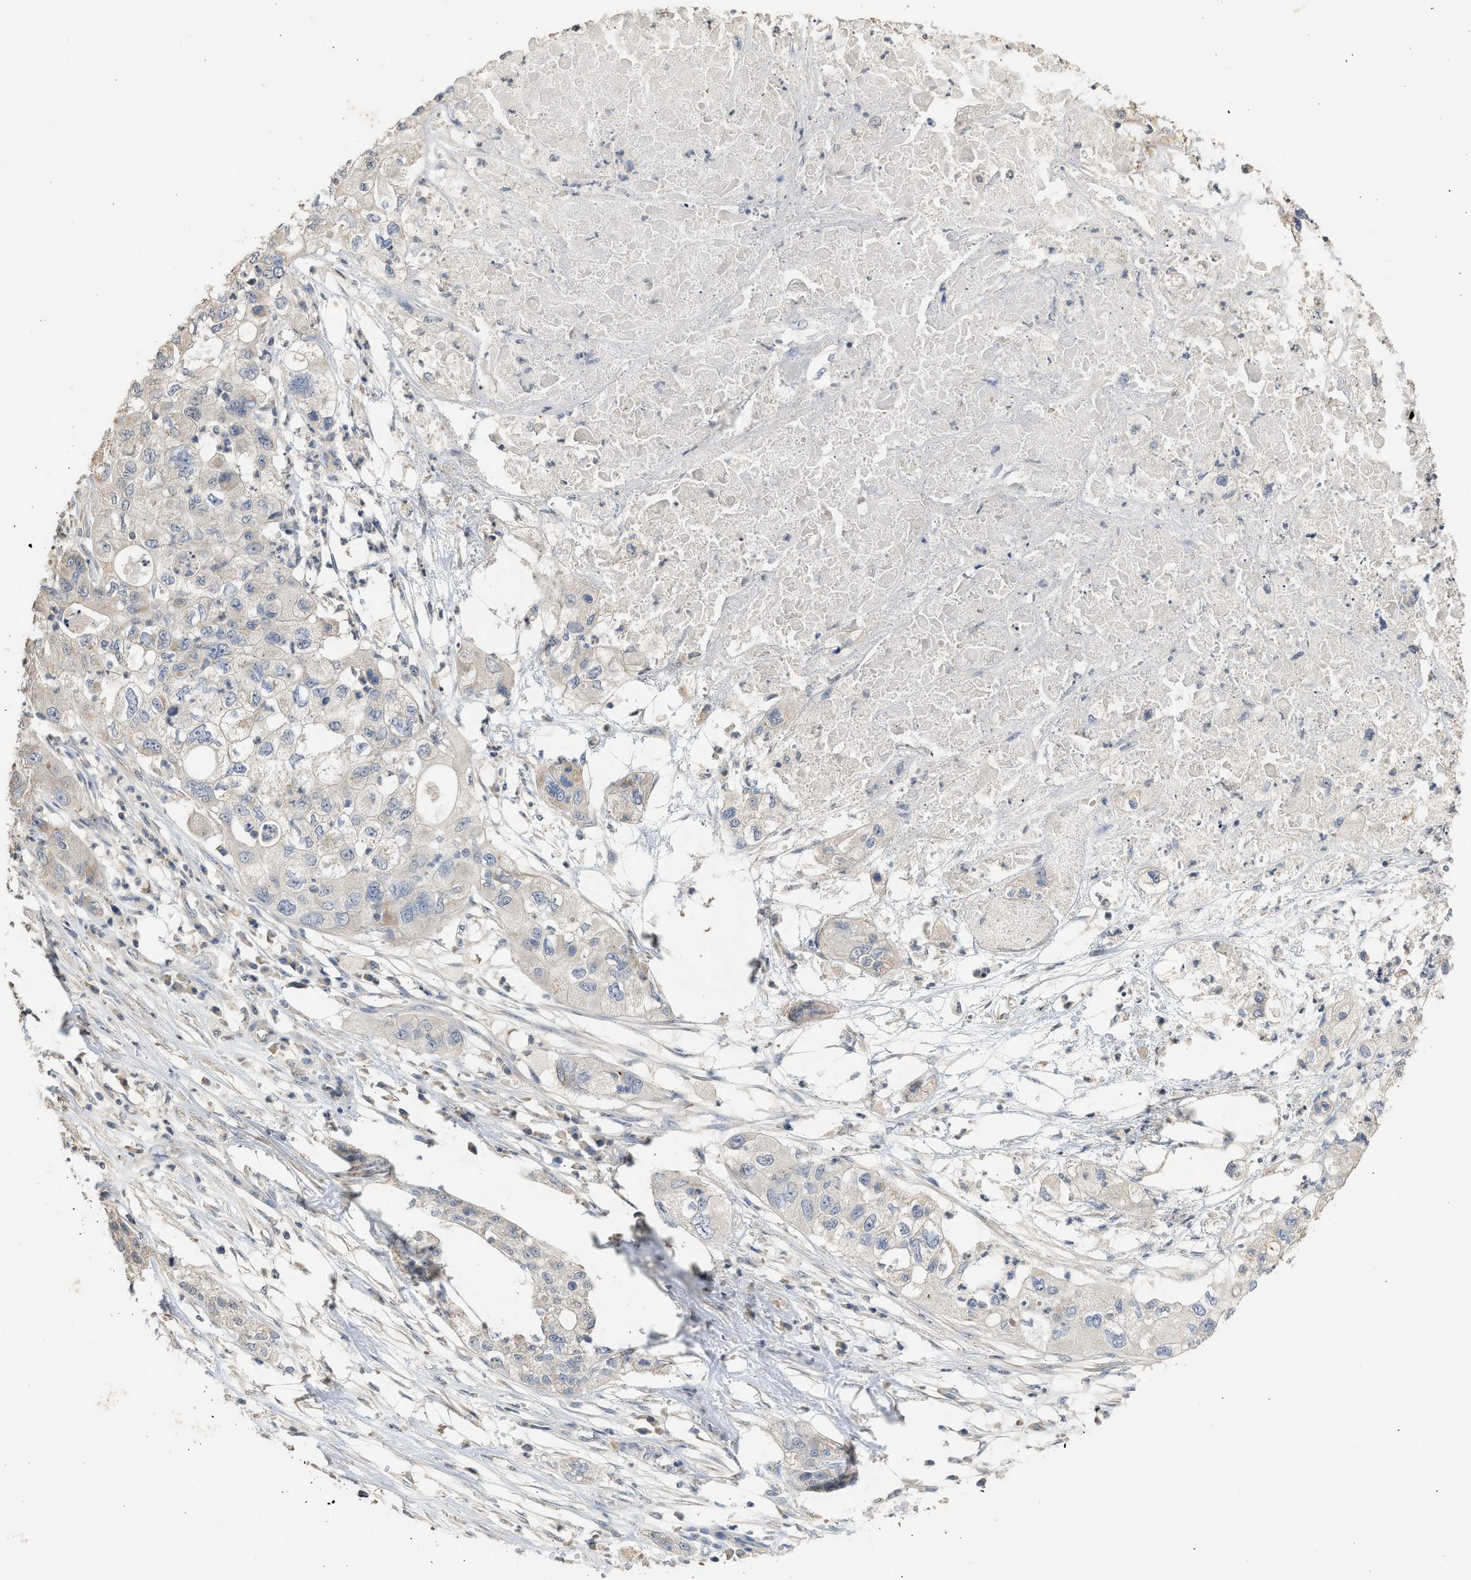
{"staining": {"intensity": "weak", "quantity": "<25%", "location": "cytoplasmic/membranous"}, "tissue": "pancreatic cancer", "cell_type": "Tumor cells", "image_type": "cancer", "snomed": [{"axis": "morphology", "description": "Adenocarcinoma, NOS"}, {"axis": "topography", "description": "Pancreas"}], "caption": "This is a photomicrograph of IHC staining of pancreatic cancer, which shows no staining in tumor cells.", "gene": "SULT2A1", "patient": {"sex": "female", "age": 78}}